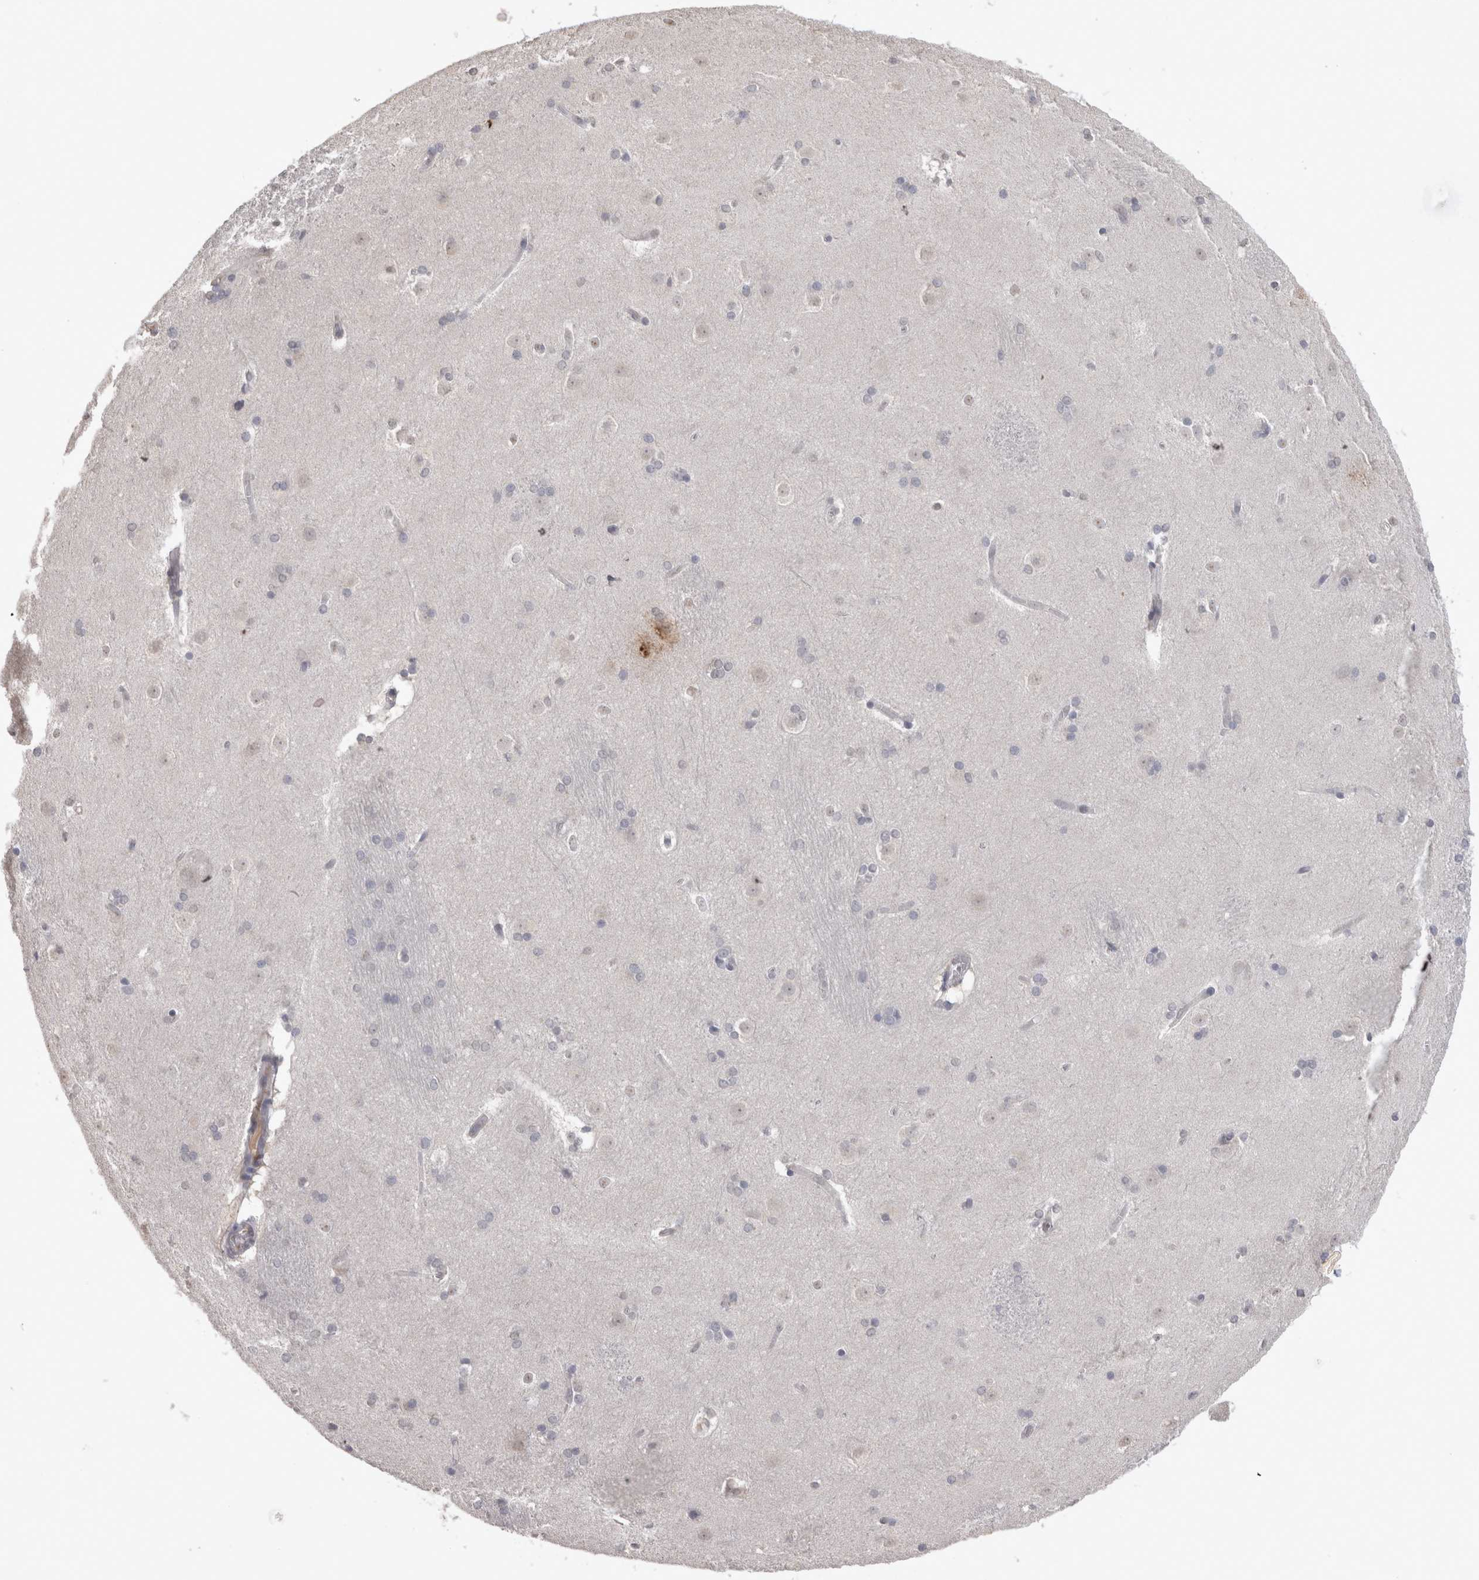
{"staining": {"intensity": "negative", "quantity": "none", "location": "none"}, "tissue": "caudate", "cell_type": "Glial cells", "image_type": "normal", "snomed": [{"axis": "morphology", "description": "Normal tissue, NOS"}, {"axis": "topography", "description": "Lateral ventricle wall"}], "caption": "IHC histopathology image of normal caudate stained for a protein (brown), which exhibits no staining in glial cells.", "gene": "LAX1", "patient": {"sex": "female", "age": 19}}